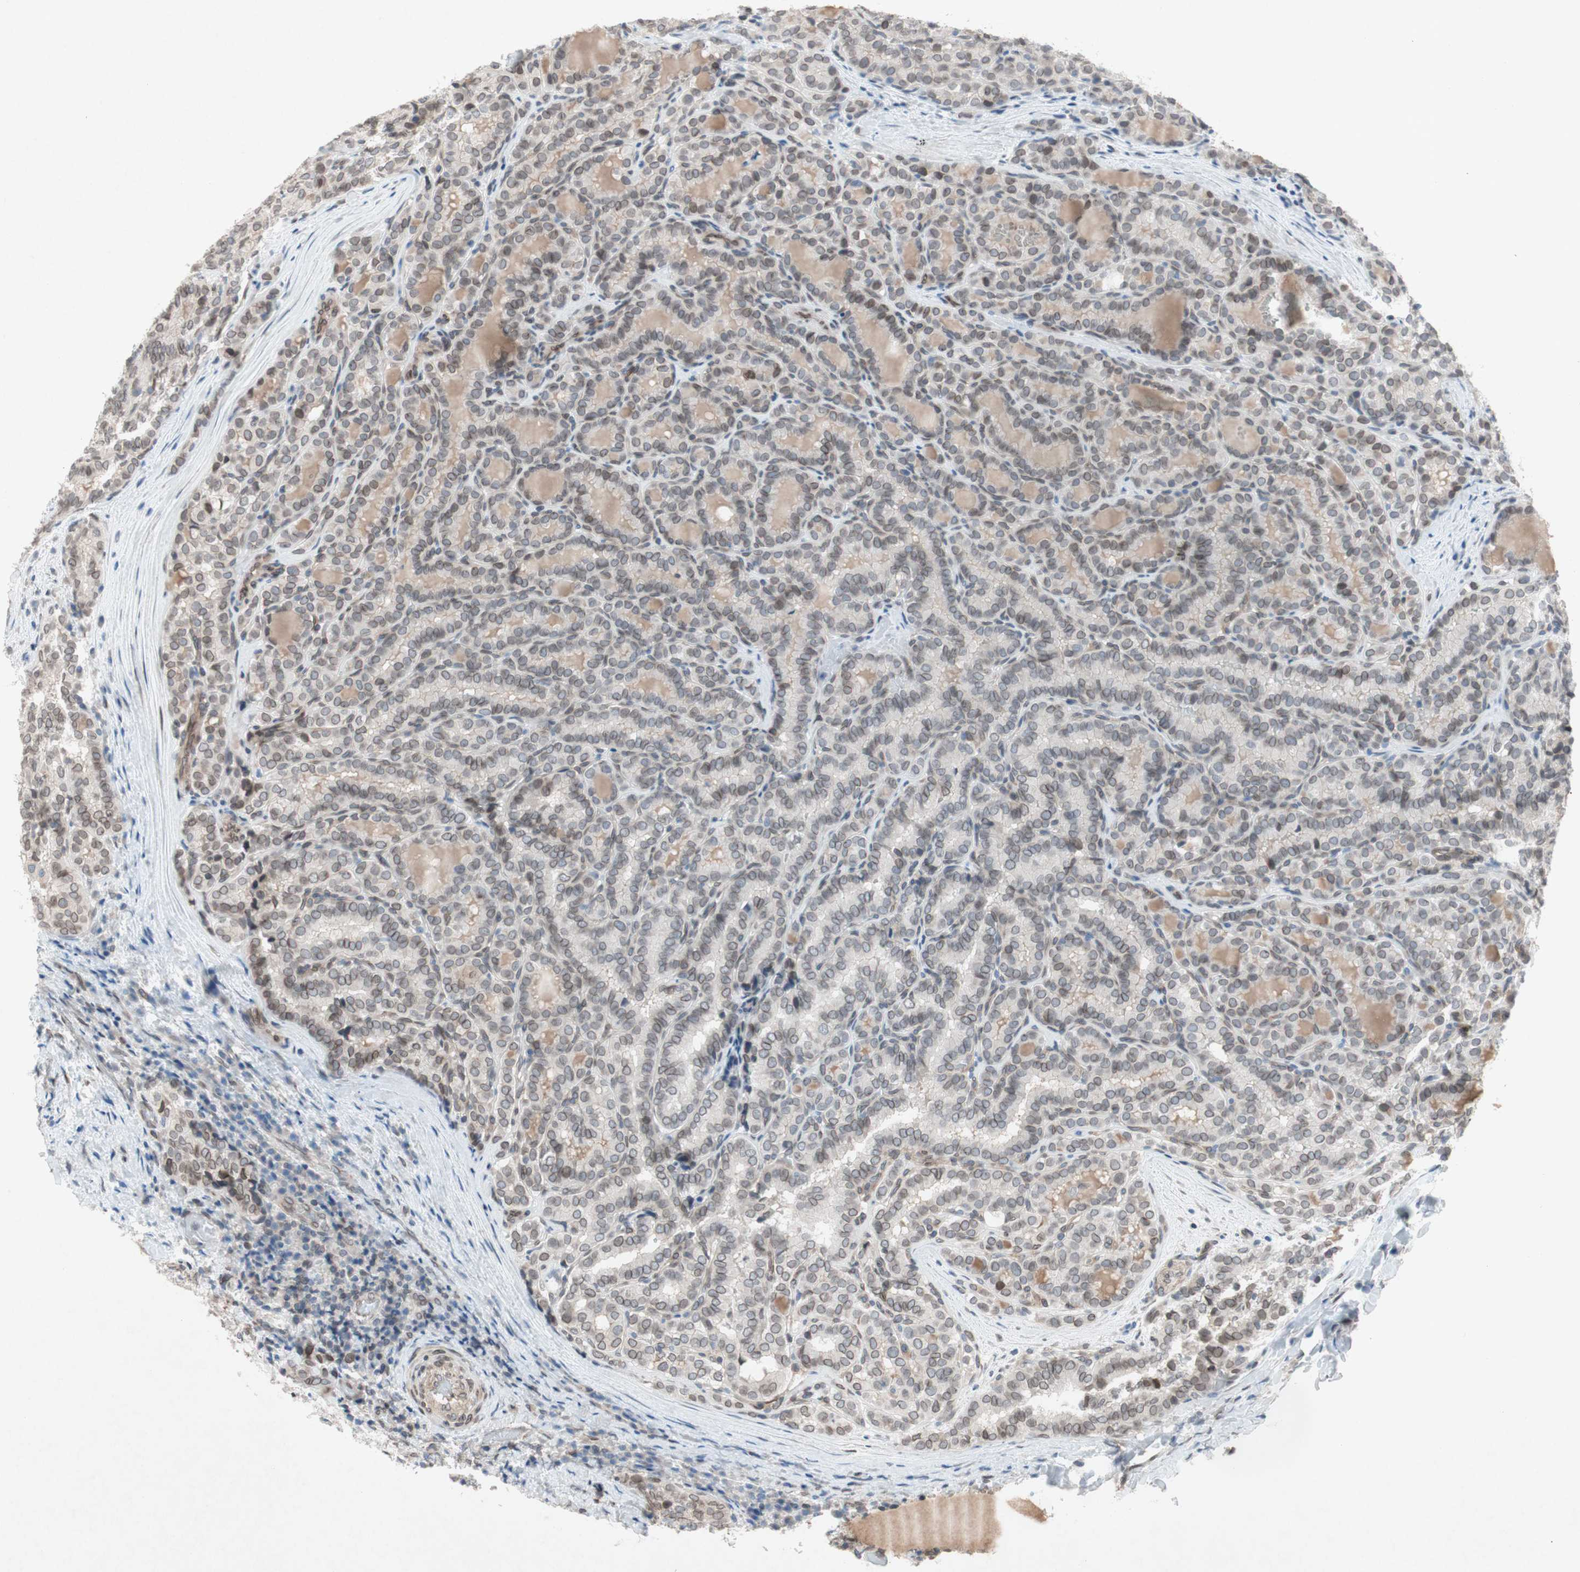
{"staining": {"intensity": "weak", "quantity": ">75%", "location": "cytoplasmic/membranous,nuclear"}, "tissue": "thyroid cancer", "cell_type": "Tumor cells", "image_type": "cancer", "snomed": [{"axis": "morphology", "description": "Normal tissue, NOS"}, {"axis": "morphology", "description": "Papillary adenocarcinoma, NOS"}, {"axis": "topography", "description": "Thyroid gland"}], "caption": "A brown stain highlights weak cytoplasmic/membranous and nuclear staining of a protein in human thyroid cancer (papillary adenocarcinoma) tumor cells.", "gene": "ARNT2", "patient": {"sex": "female", "age": 30}}